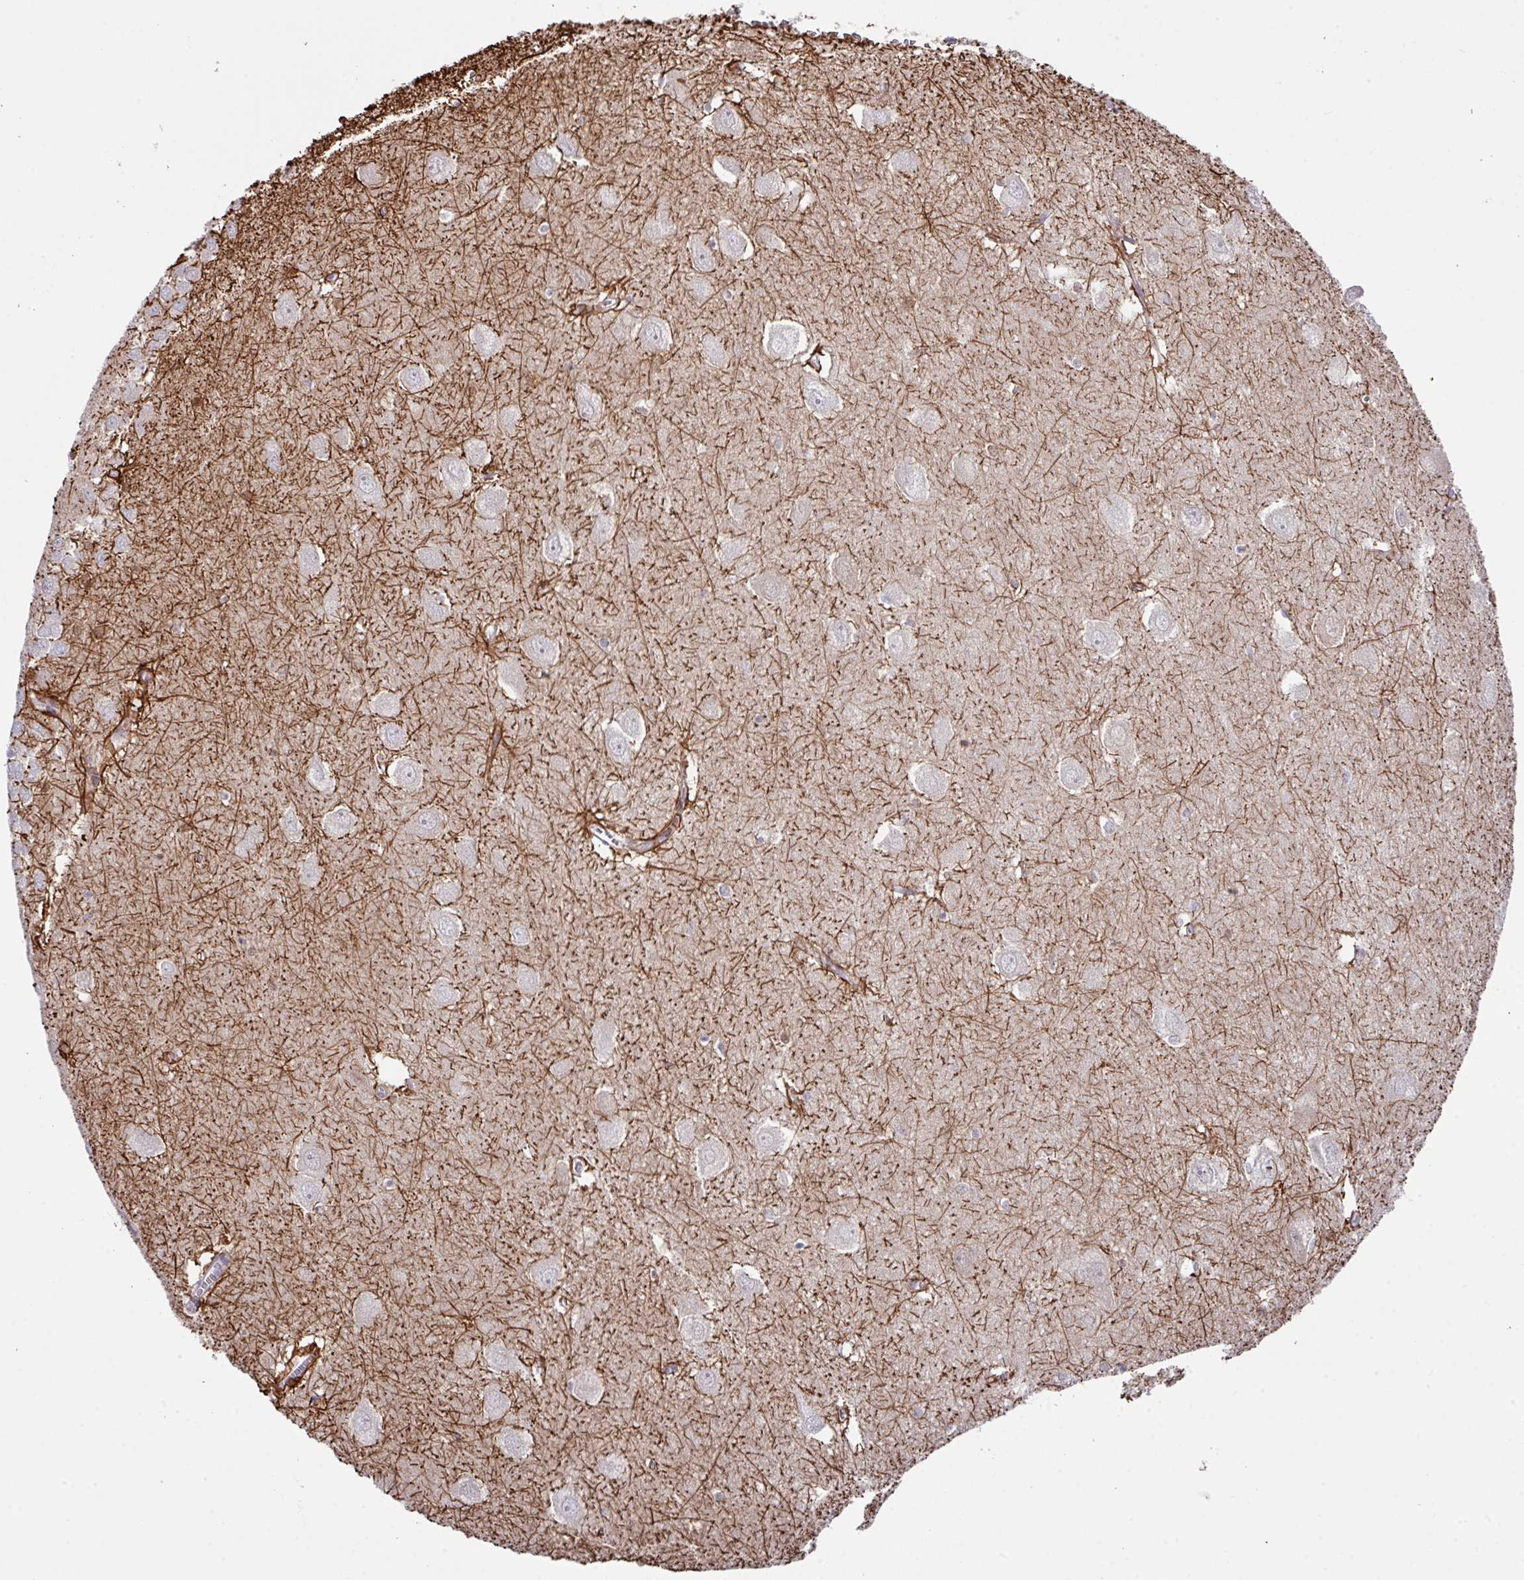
{"staining": {"intensity": "strong", "quantity": "<25%", "location": "cytoplasmic/membranous"}, "tissue": "hippocampus", "cell_type": "Glial cells", "image_type": "normal", "snomed": [{"axis": "morphology", "description": "Normal tissue, NOS"}, {"axis": "topography", "description": "Hippocampus"}], "caption": "Immunohistochemical staining of normal human hippocampus displays strong cytoplasmic/membranous protein positivity in about <25% of glial cells. (Stains: DAB (3,3'-diaminobenzidine) in brown, nuclei in blue, Microscopy: brightfield microscopy at high magnification).", "gene": "DNAL1", "patient": {"sex": "female", "age": 64}}